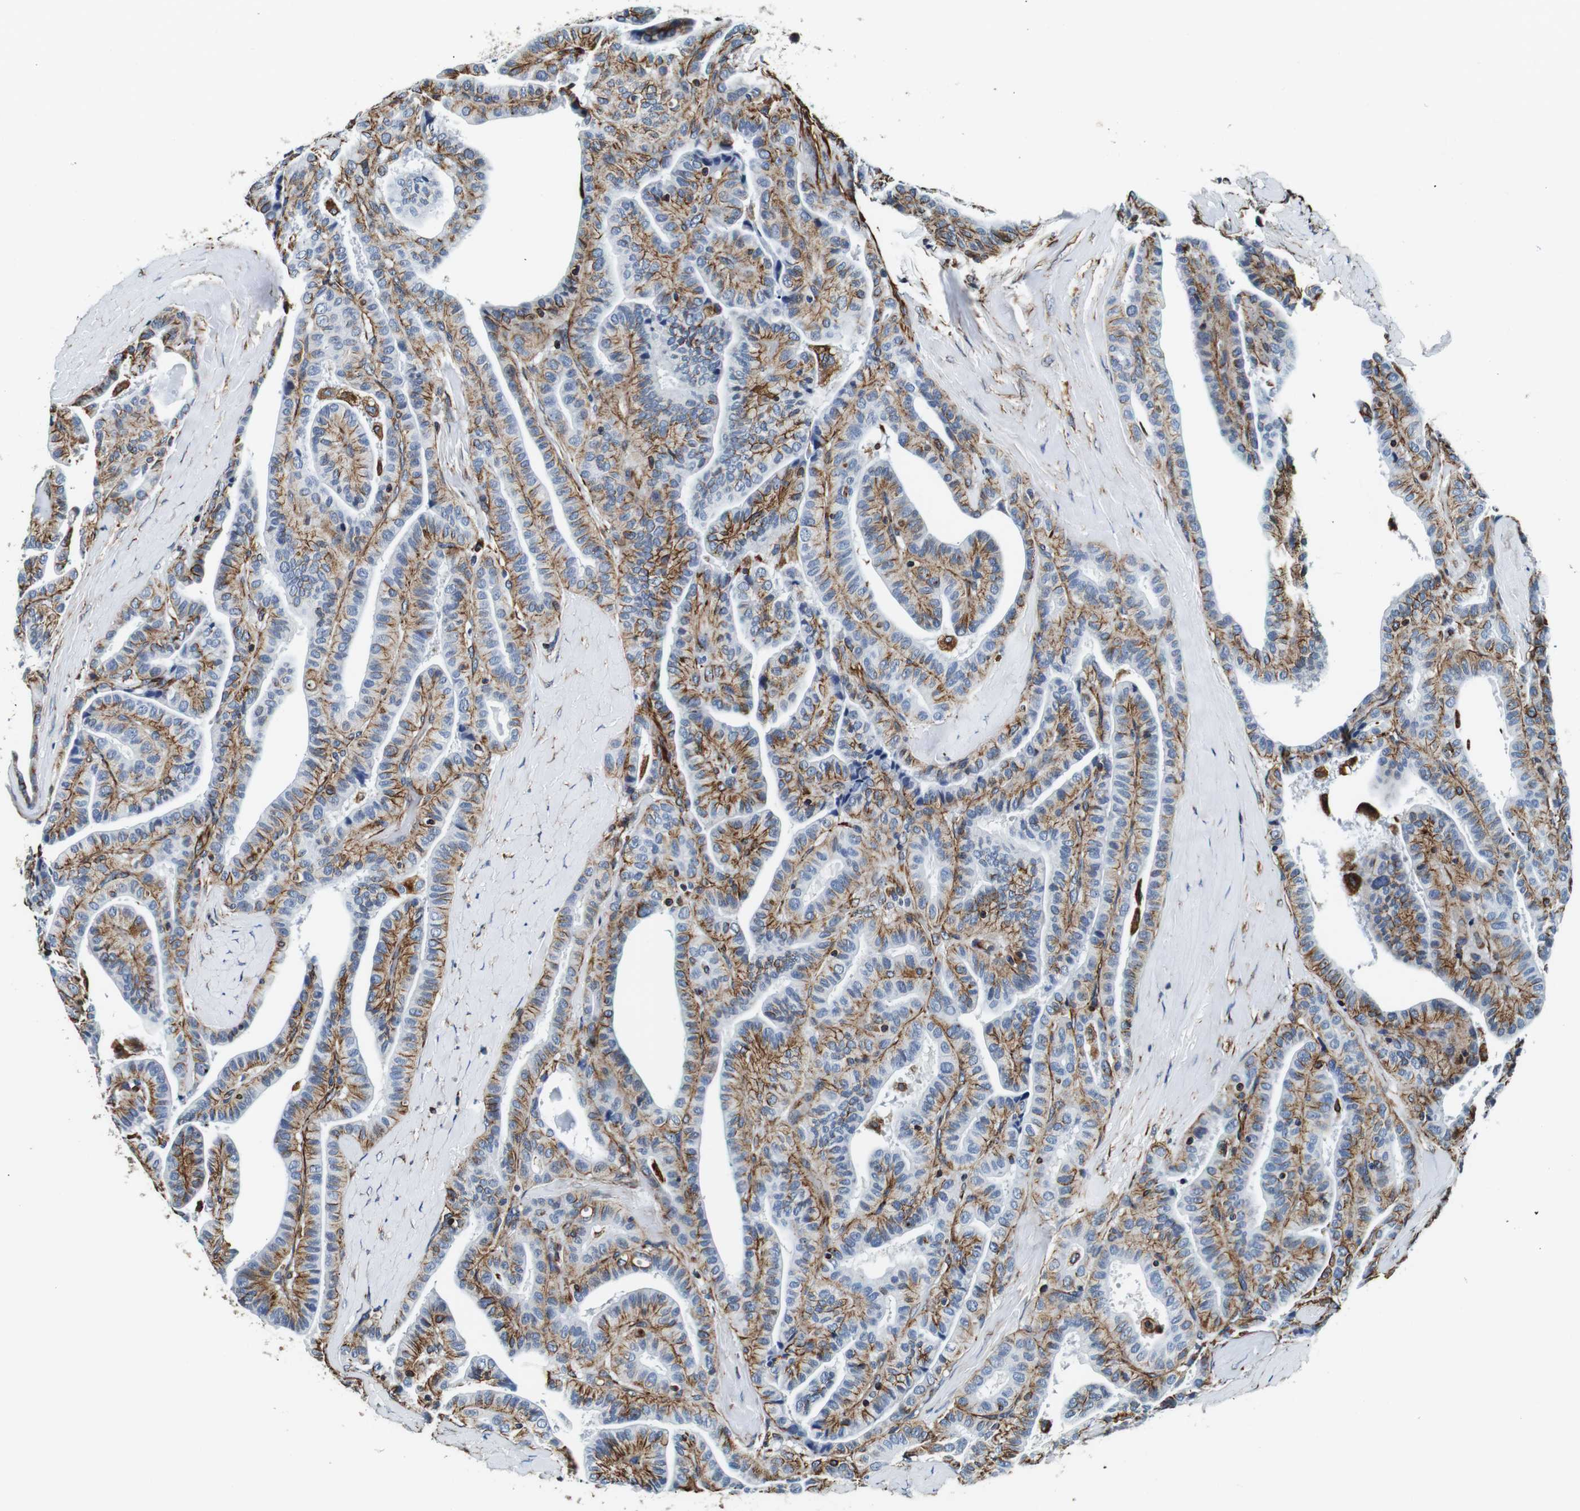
{"staining": {"intensity": "moderate", "quantity": ">75%", "location": "cytoplasmic/membranous"}, "tissue": "thyroid cancer", "cell_type": "Tumor cells", "image_type": "cancer", "snomed": [{"axis": "morphology", "description": "Papillary adenocarcinoma, NOS"}, {"axis": "topography", "description": "Thyroid gland"}], "caption": "A photomicrograph of thyroid cancer (papillary adenocarcinoma) stained for a protein demonstrates moderate cytoplasmic/membranous brown staining in tumor cells. The staining is performed using DAB (3,3'-diaminobenzidine) brown chromogen to label protein expression. The nuclei are counter-stained blue using hematoxylin.", "gene": "GJE1", "patient": {"sex": "male", "age": 77}}